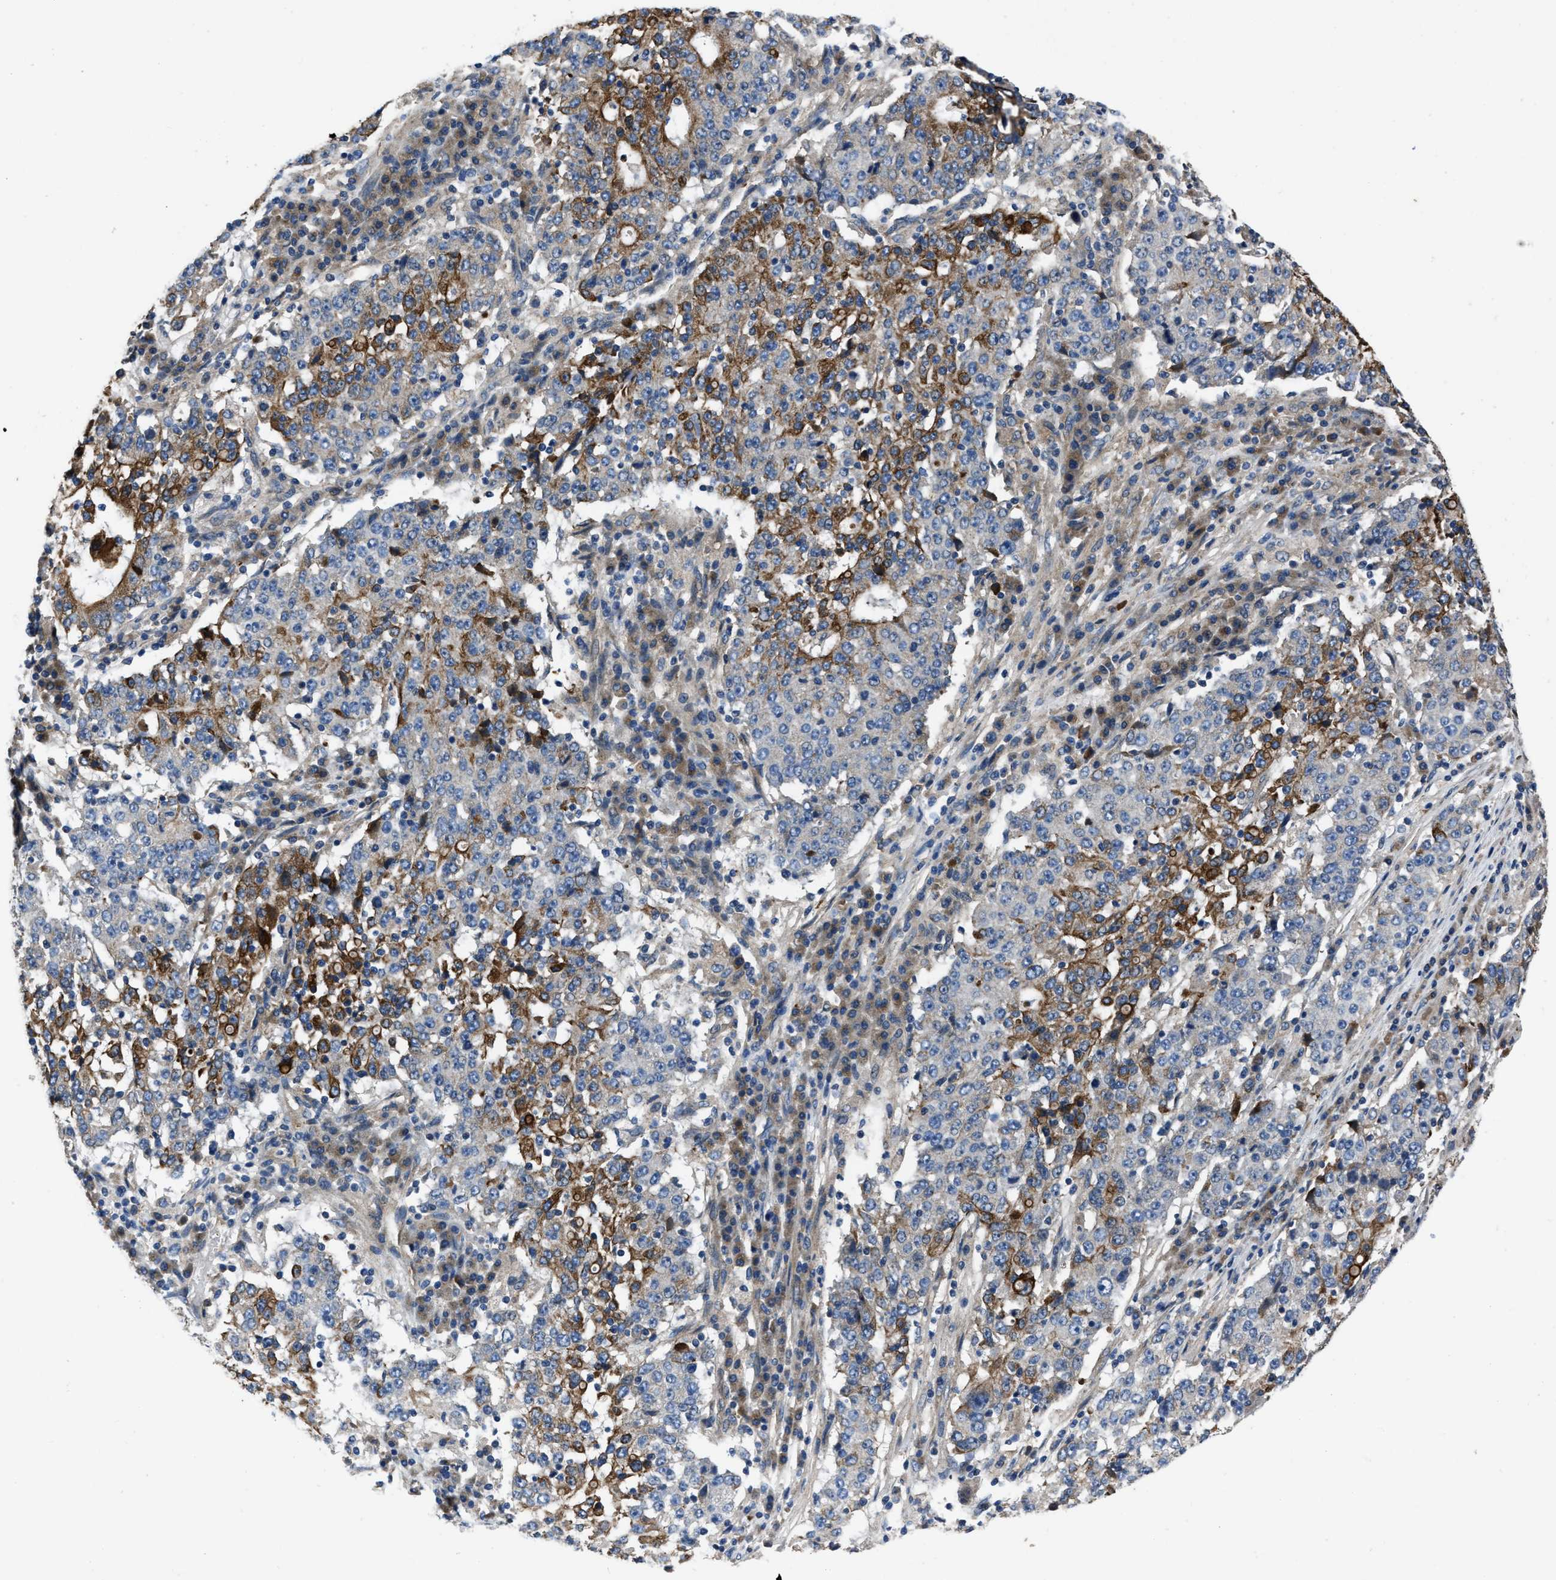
{"staining": {"intensity": "moderate", "quantity": "<25%", "location": "cytoplasmic/membranous"}, "tissue": "stomach cancer", "cell_type": "Tumor cells", "image_type": "cancer", "snomed": [{"axis": "morphology", "description": "Adenocarcinoma, NOS"}, {"axis": "topography", "description": "Stomach"}], "caption": "A brown stain labels moderate cytoplasmic/membranous positivity of a protein in human stomach cancer tumor cells.", "gene": "ERC1", "patient": {"sex": "male", "age": 59}}